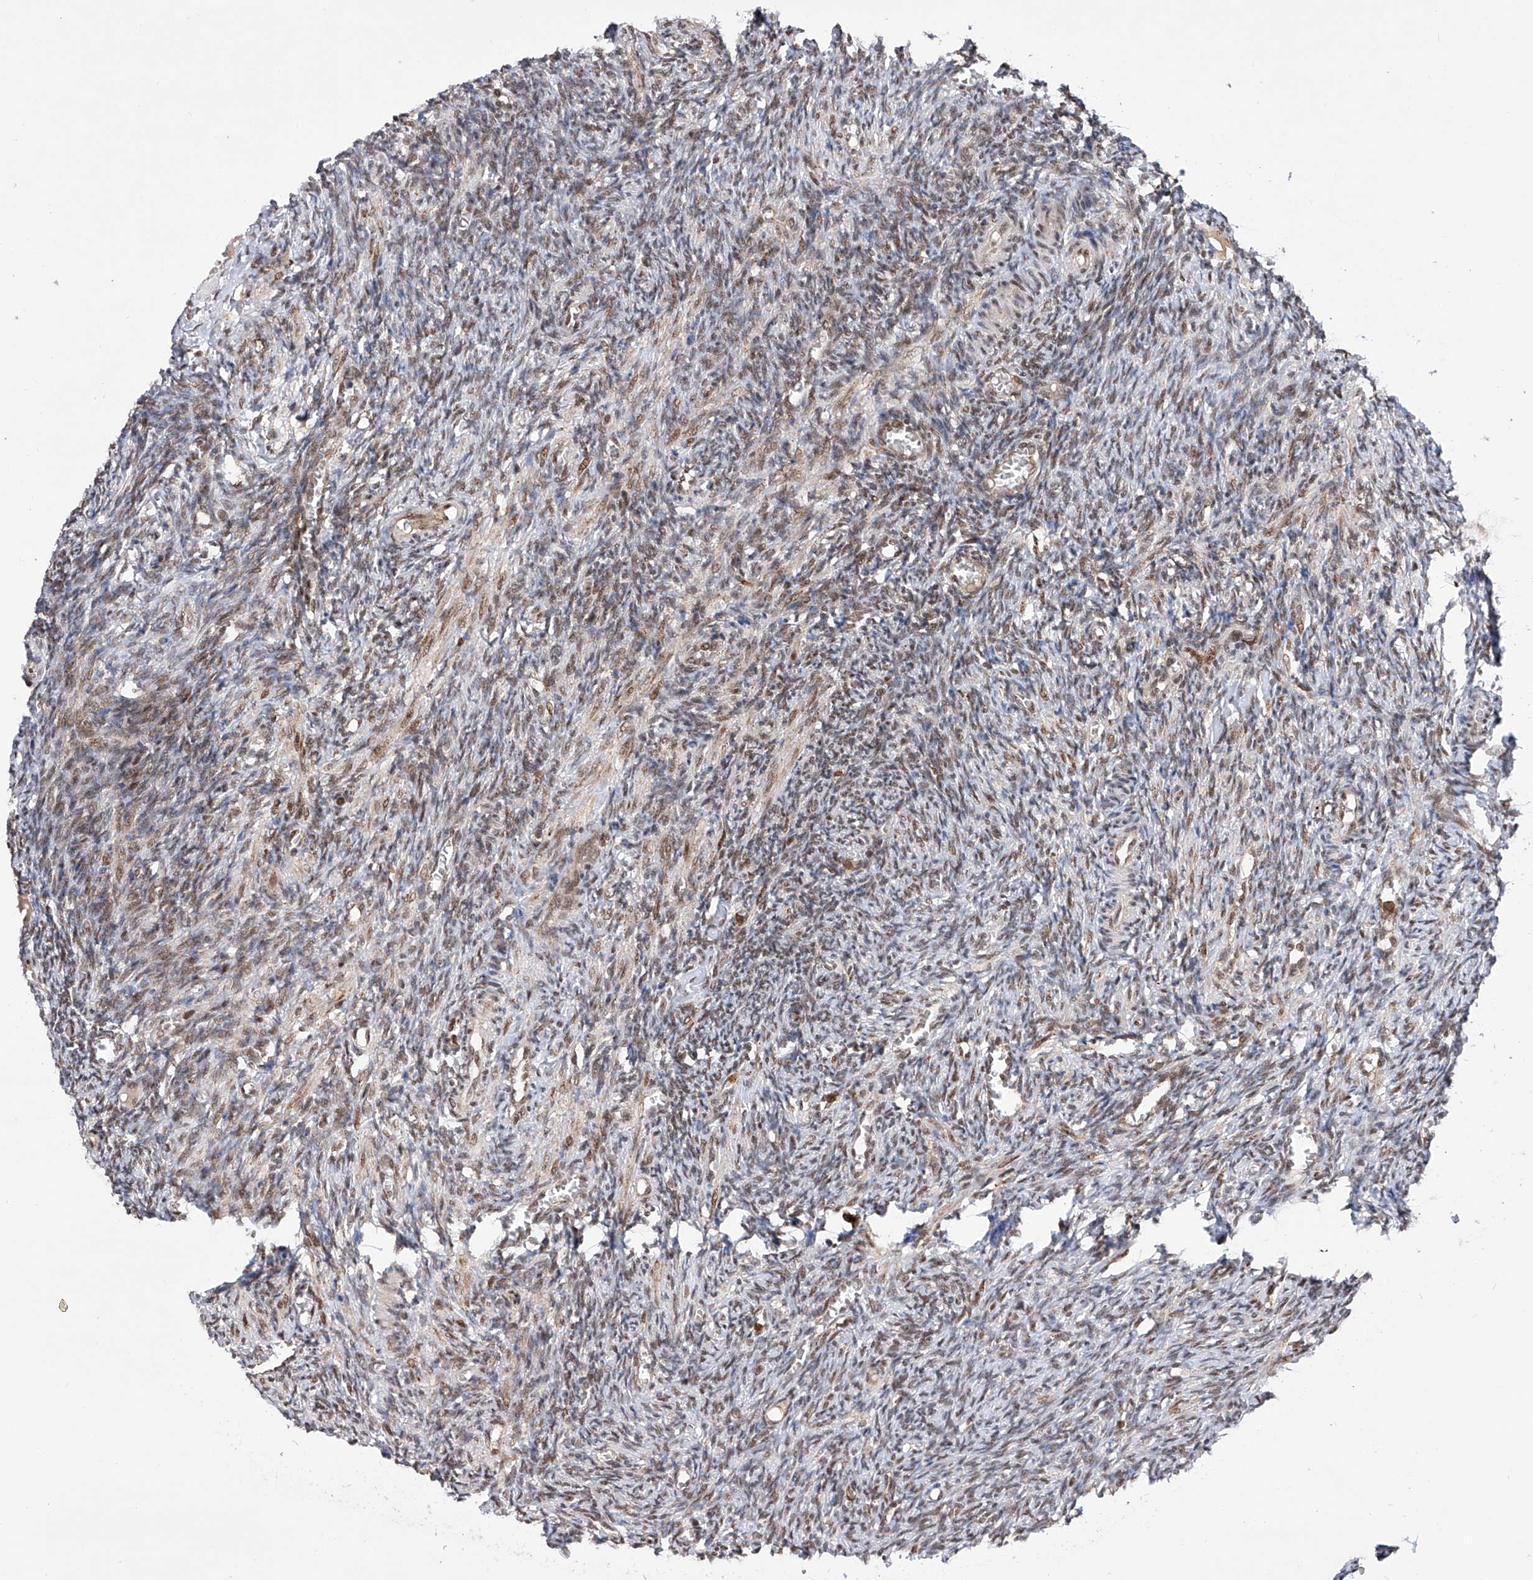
{"staining": {"intensity": "moderate", "quantity": ">75%", "location": "nuclear"}, "tissue": "ovary", "cell_type": "Follicle cells", "image_type": "normal", "snomed": [{"axis": "morphology", "description": "Normal tissue, NOS"}, {"axis": "topography", "description": "Ovary"}], "caption": "About >75% of follicle cells in benign ovary reveal moderate nuclear protein expression as visualized by brown immunohistochemical staining.", "gene": "ZNF280D", "patient": {"sex": "female", "age": 27}}